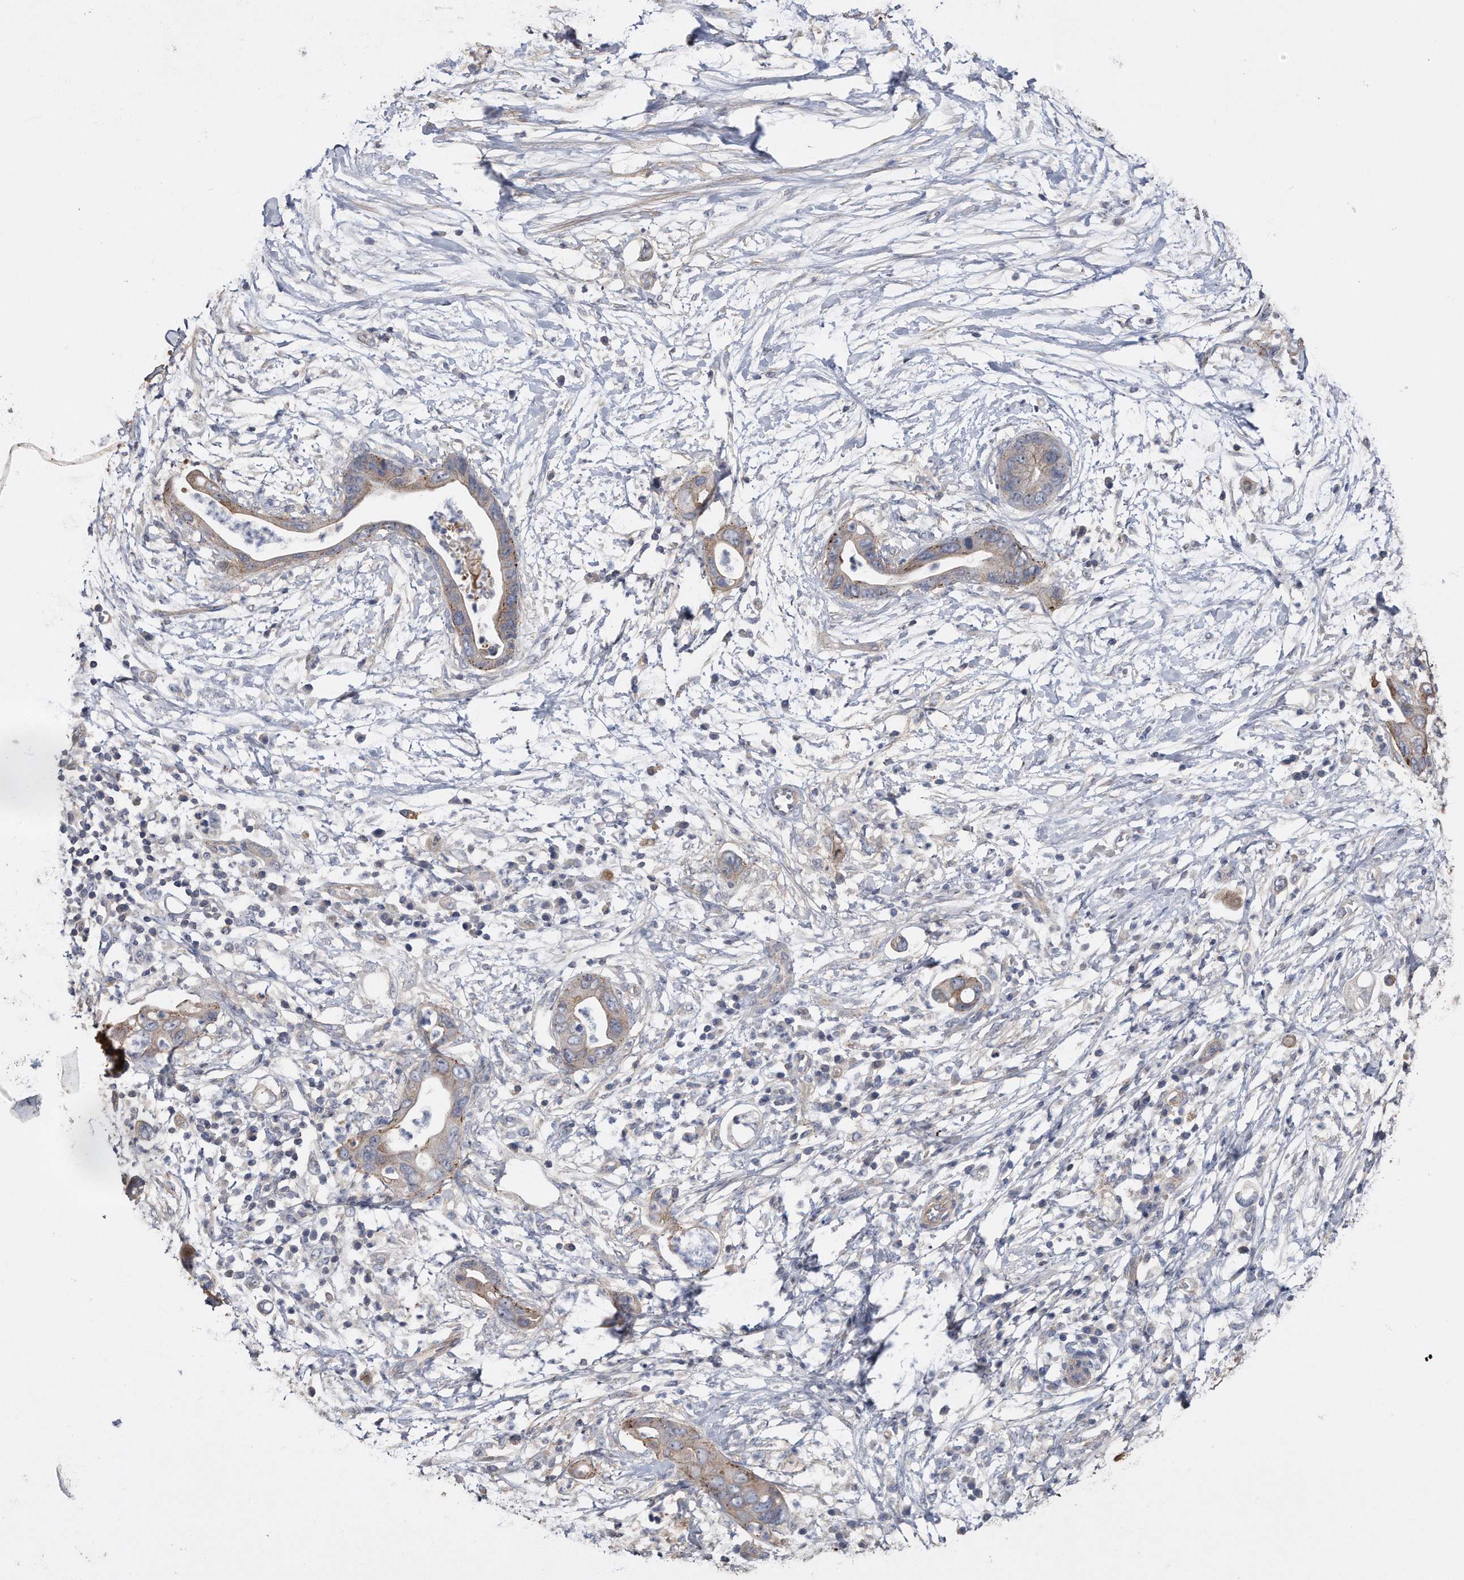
{"staining": {"intensity": "moderate", "quantity": "<25%", "location": "cytoplasmic/membranous"}, "tissue": "pancreatic cancer", "cell_type": "Tumor cells", "image_type": "cancer", "snomed": [{"axis": "morphology", "description": "Adenocarcinoma, NOS"}, {"axis": "topography", "description": "Pancreas"}], "caption": "Immunohistochemistry photomicrograph of adenocarcinoma (pancreatic) stained for a protein (brown), which demonstrates low levels of moderate cytoplasmic/membranous expression in about <25% of tumor cells.", "gene": "KCND3", "patient": {"sex": "male", "age": 75}}